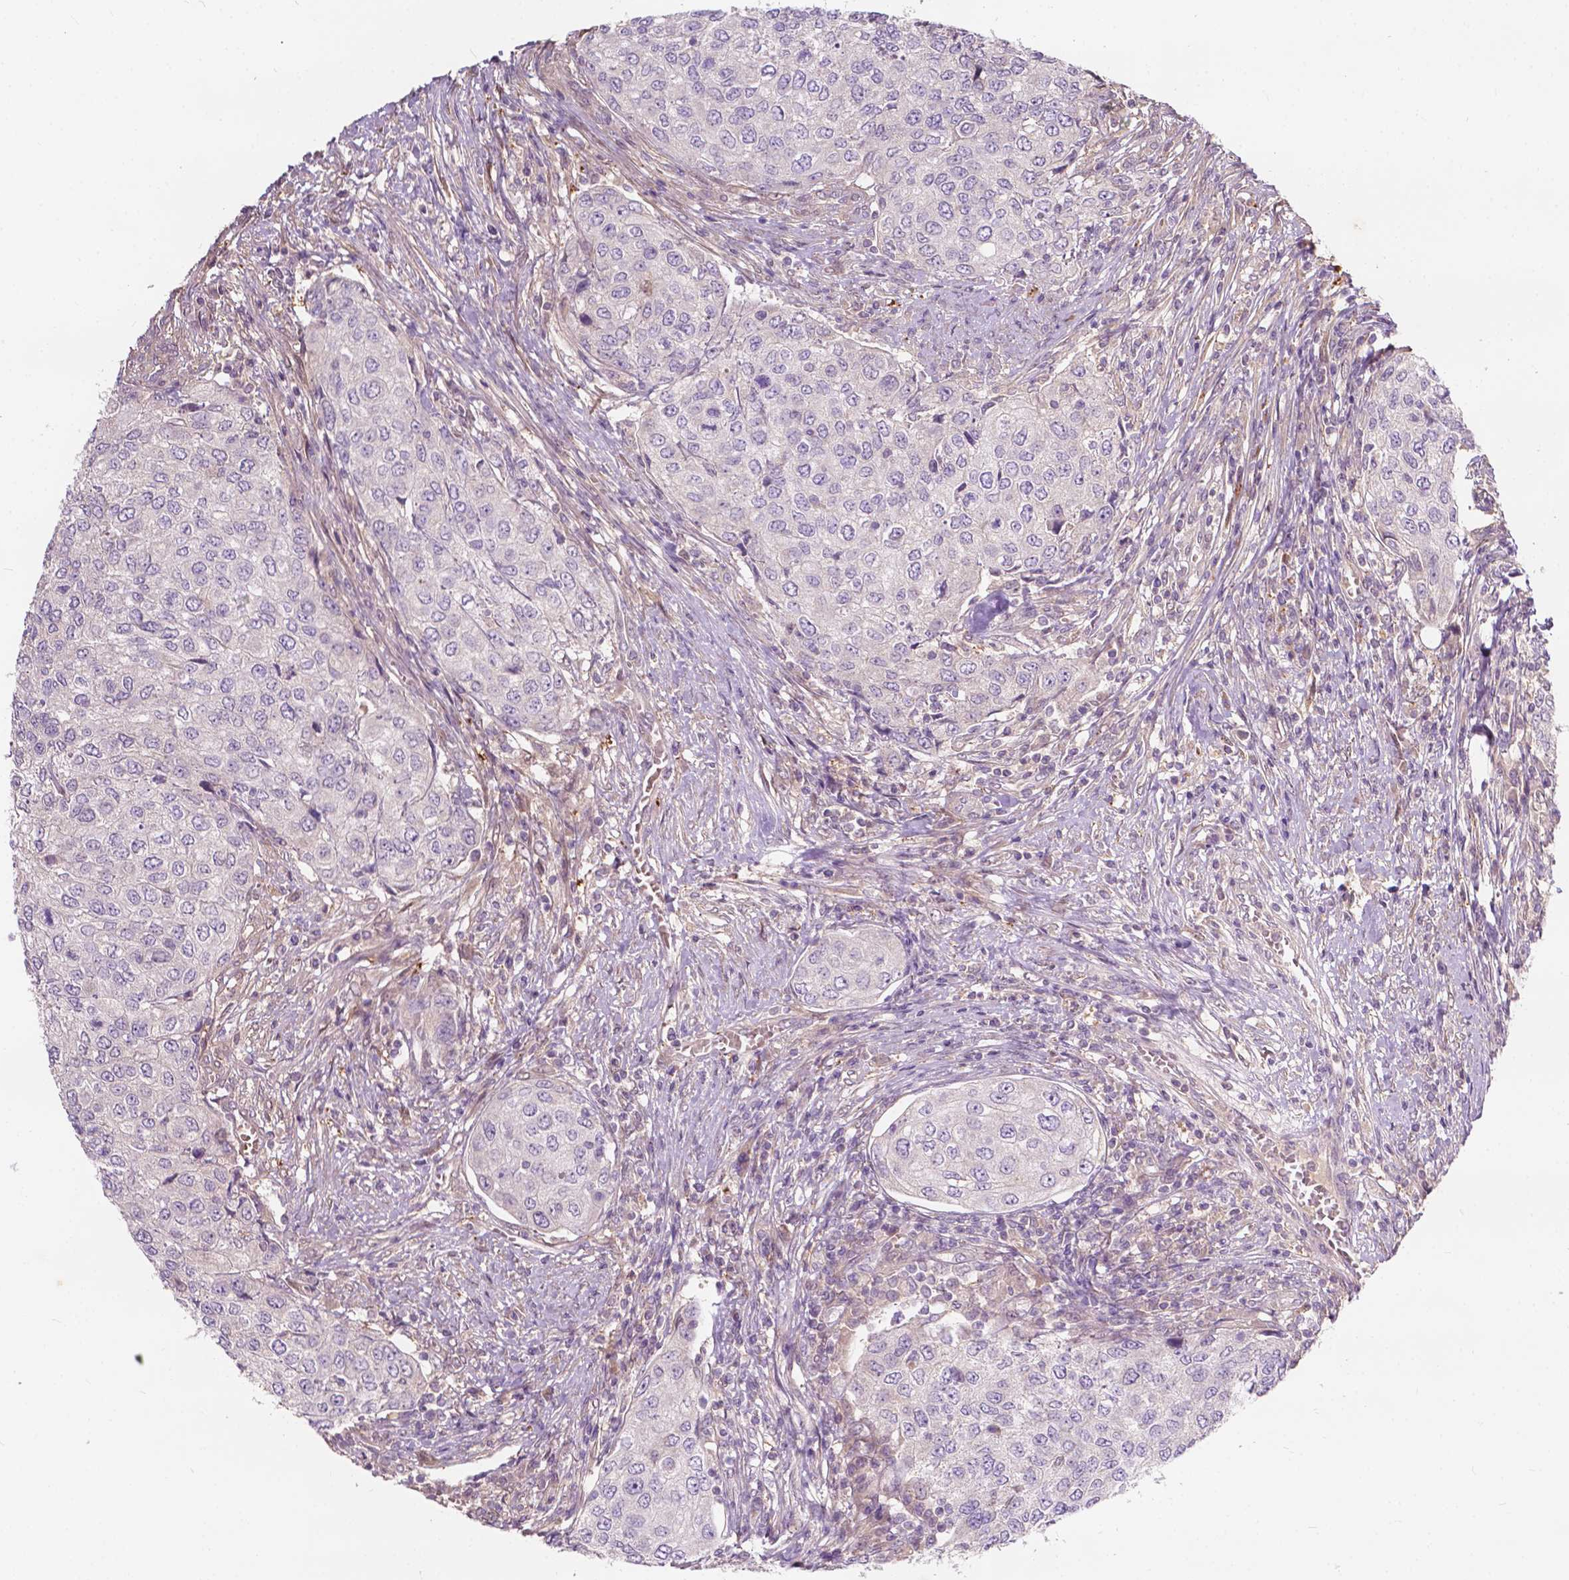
{"staining": {"intensity": "negative", "quantity": "none", "location": "none"}, "tissue": "urothelial cancer", "cell_type": "Tumor cells", "image_type": "cancer", "snomed": [{"axis": "morphology", "description": "Urothelial carcinoma, High grade"}, {"axis": "topography", "description": "Urinary bladder"}], "caption": "Immunohistochemistry histopathology image of urothelial cancer stained for a protein (brown), which exhibits no expression in tumor cells.", "gene": "GPR37", "patient": {"sex": "female", "age": 78}}